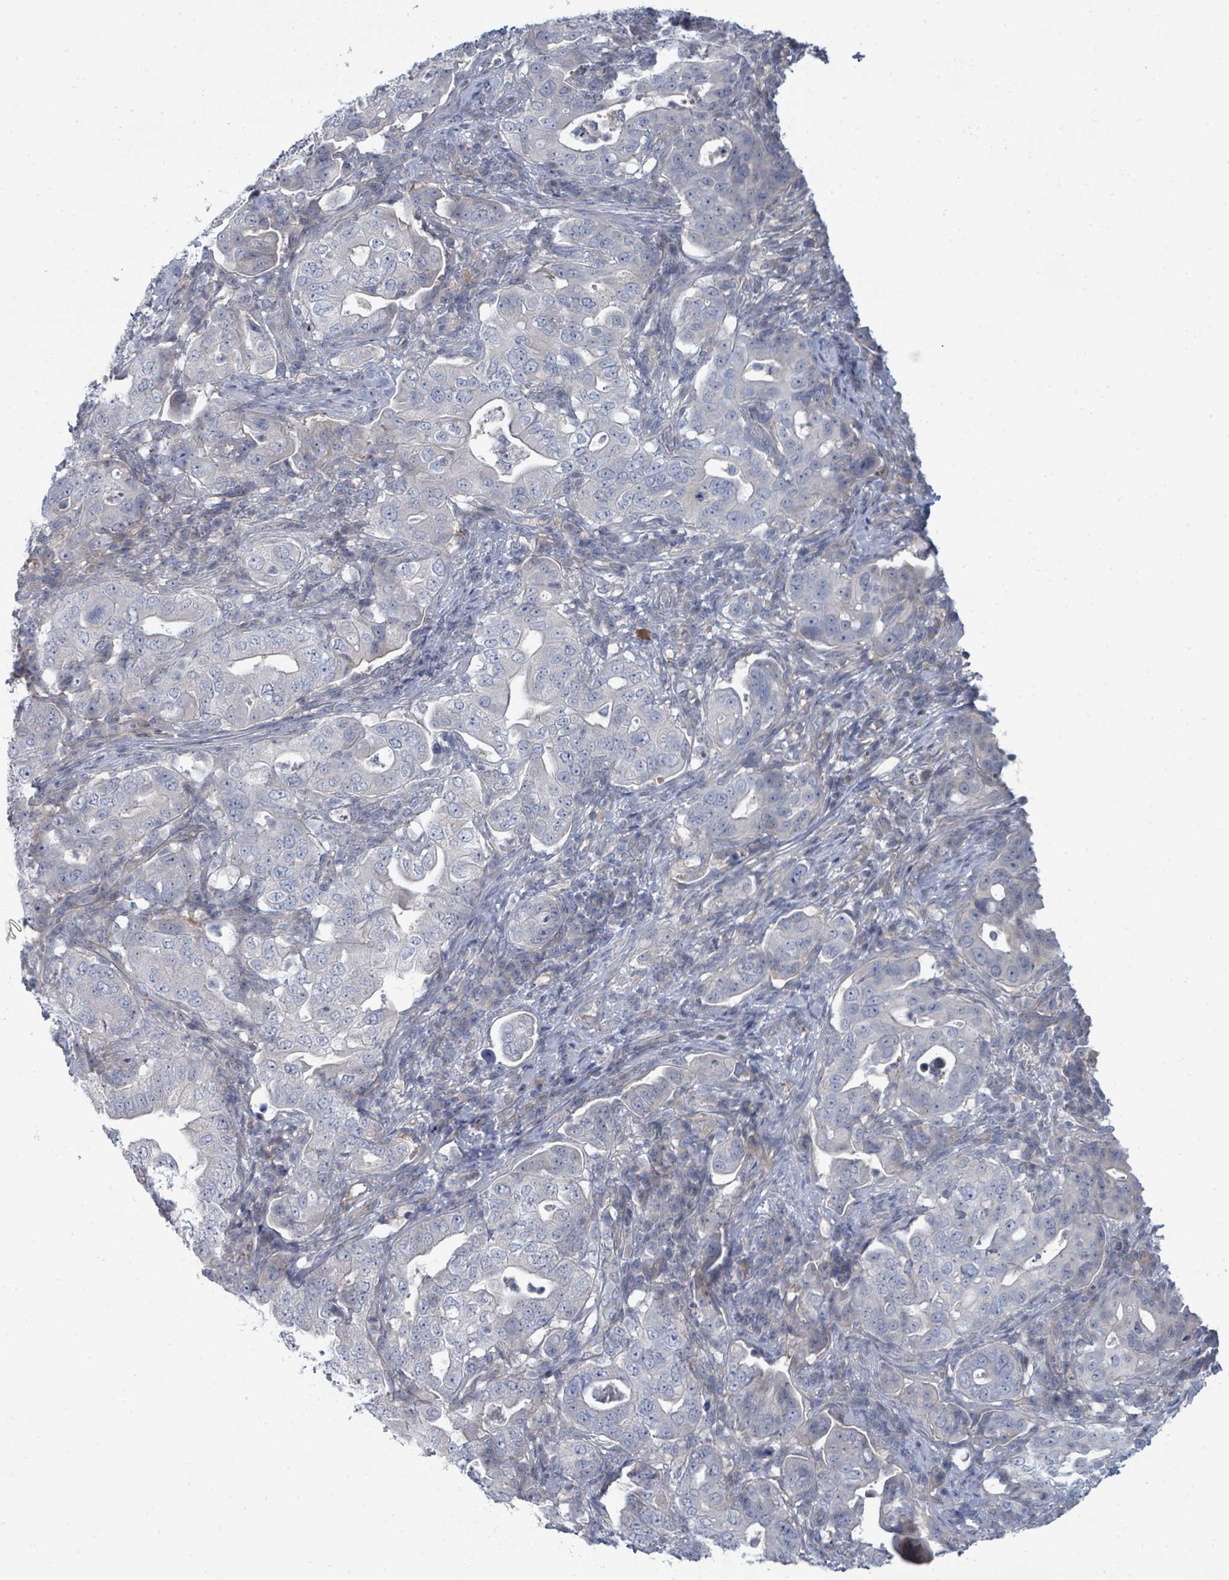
{"staining": {"intensity": "negative", "quantity": "none", "location": "none"}, "tissue": "pancreatic cancer", "cell_type": "Tumor cells", "image_type": "cancer", "snomed": [{"axis": "morphology", "description": "Normal tissue, NOS"}, {"axis": "morphology", "description": "Adenocarcinoma, NOS"}, {"axis": "topography", "description": "Lymph node"}, {"axis": "topography", "description": "Pancreas"}], "caption": "Immunohistochemical staining of pancreatic cancer exhibits no significant expression in tumor cells.", "gene": "SLC25A45", "patient": {"sex": "female", "age": 67}}